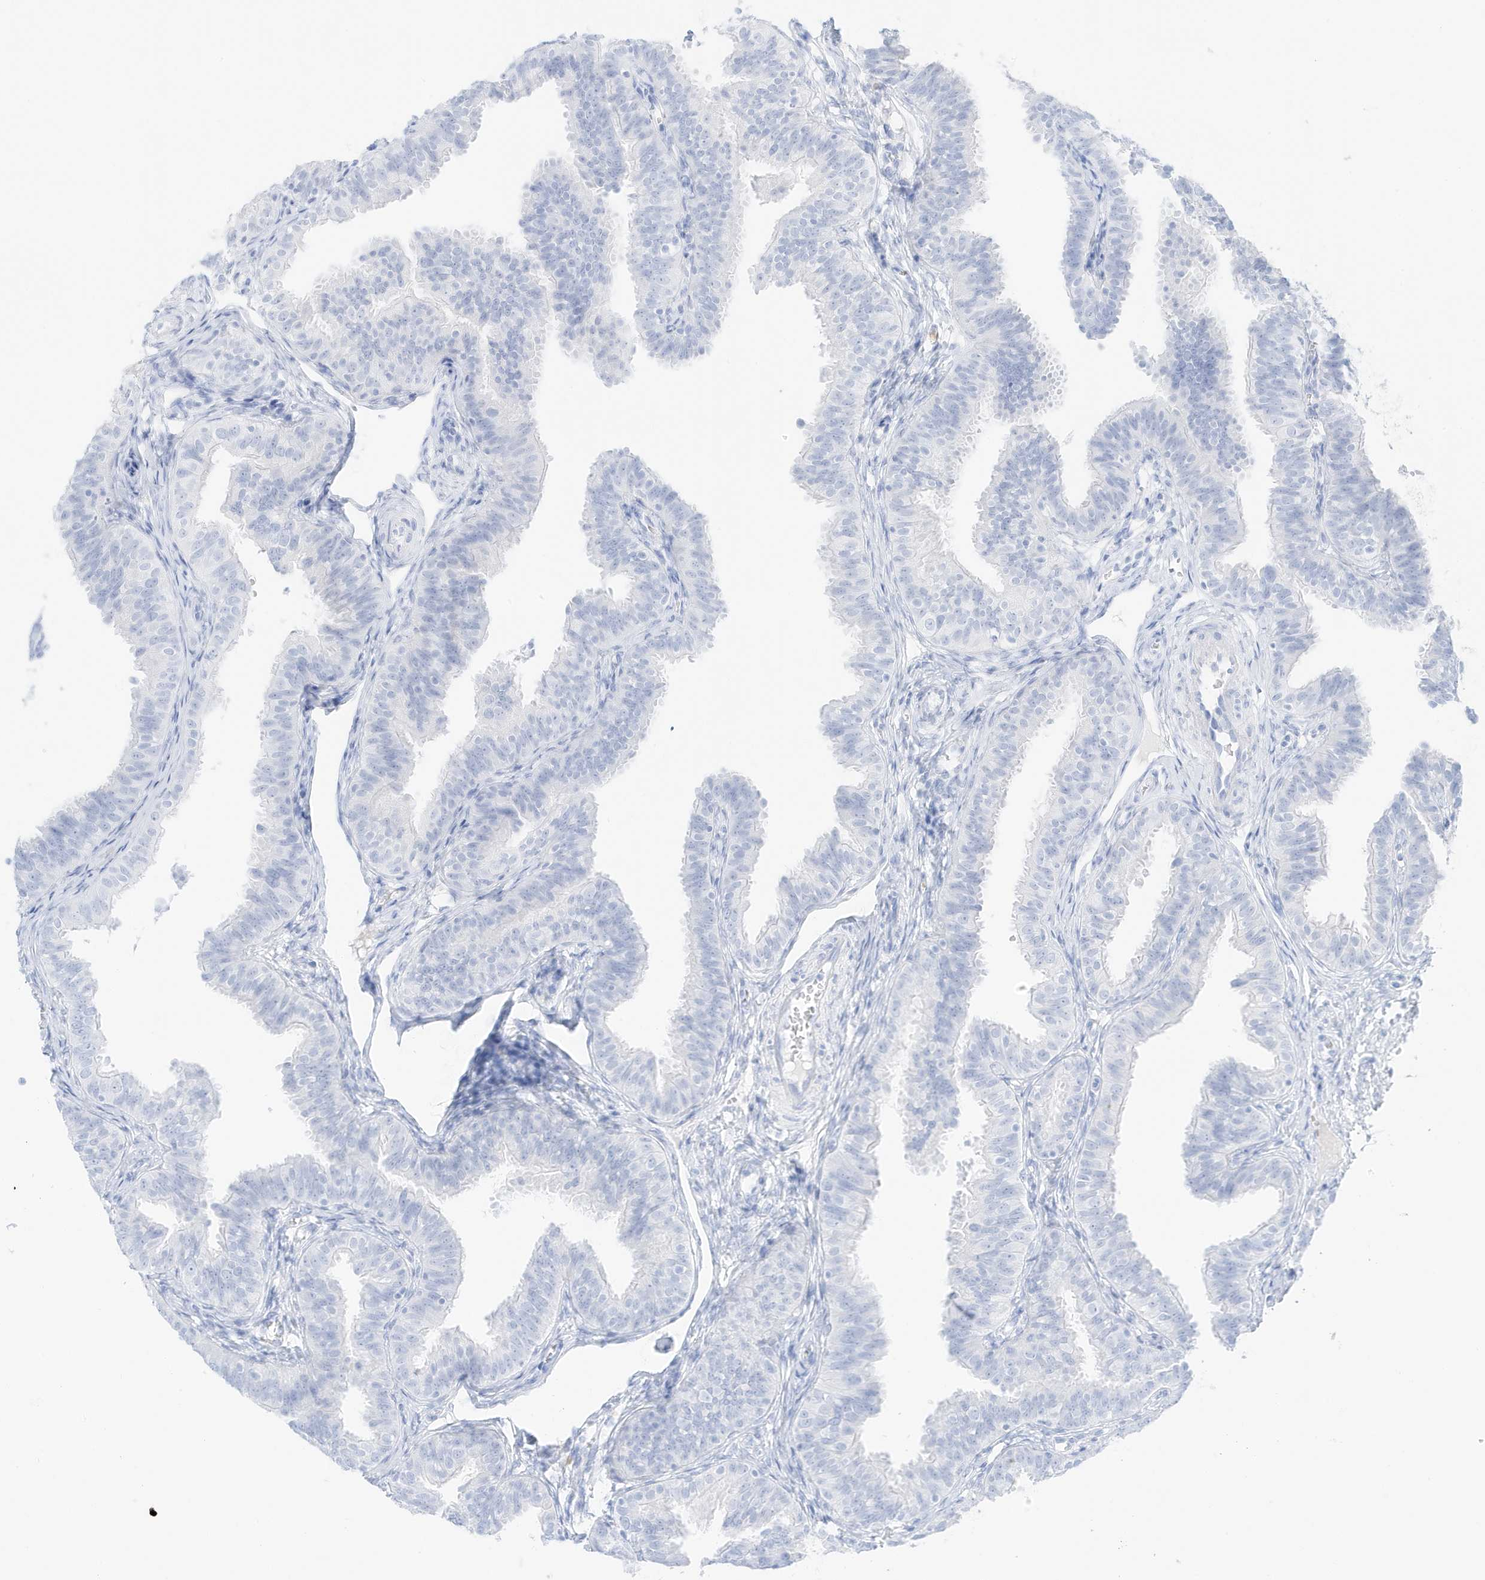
{"staining": {"intensity": "negative", "quantity": "none", "location": "none"}, "tissue": "fallopian tube", "cell_type": "Glandular cells", "image_type": "normal", "snomed": [{"axis": "morphology", "description": "Normal tissue, NOS"}, {"axis": "topography", "description": "Fallopian tube"}], "caption": "Immunohistochemical staining of normal human fallopian tube displays no significant expression in glandular cells.", "gene": "SLC22A13", "patient": {"sex": "female", "age": 35}}